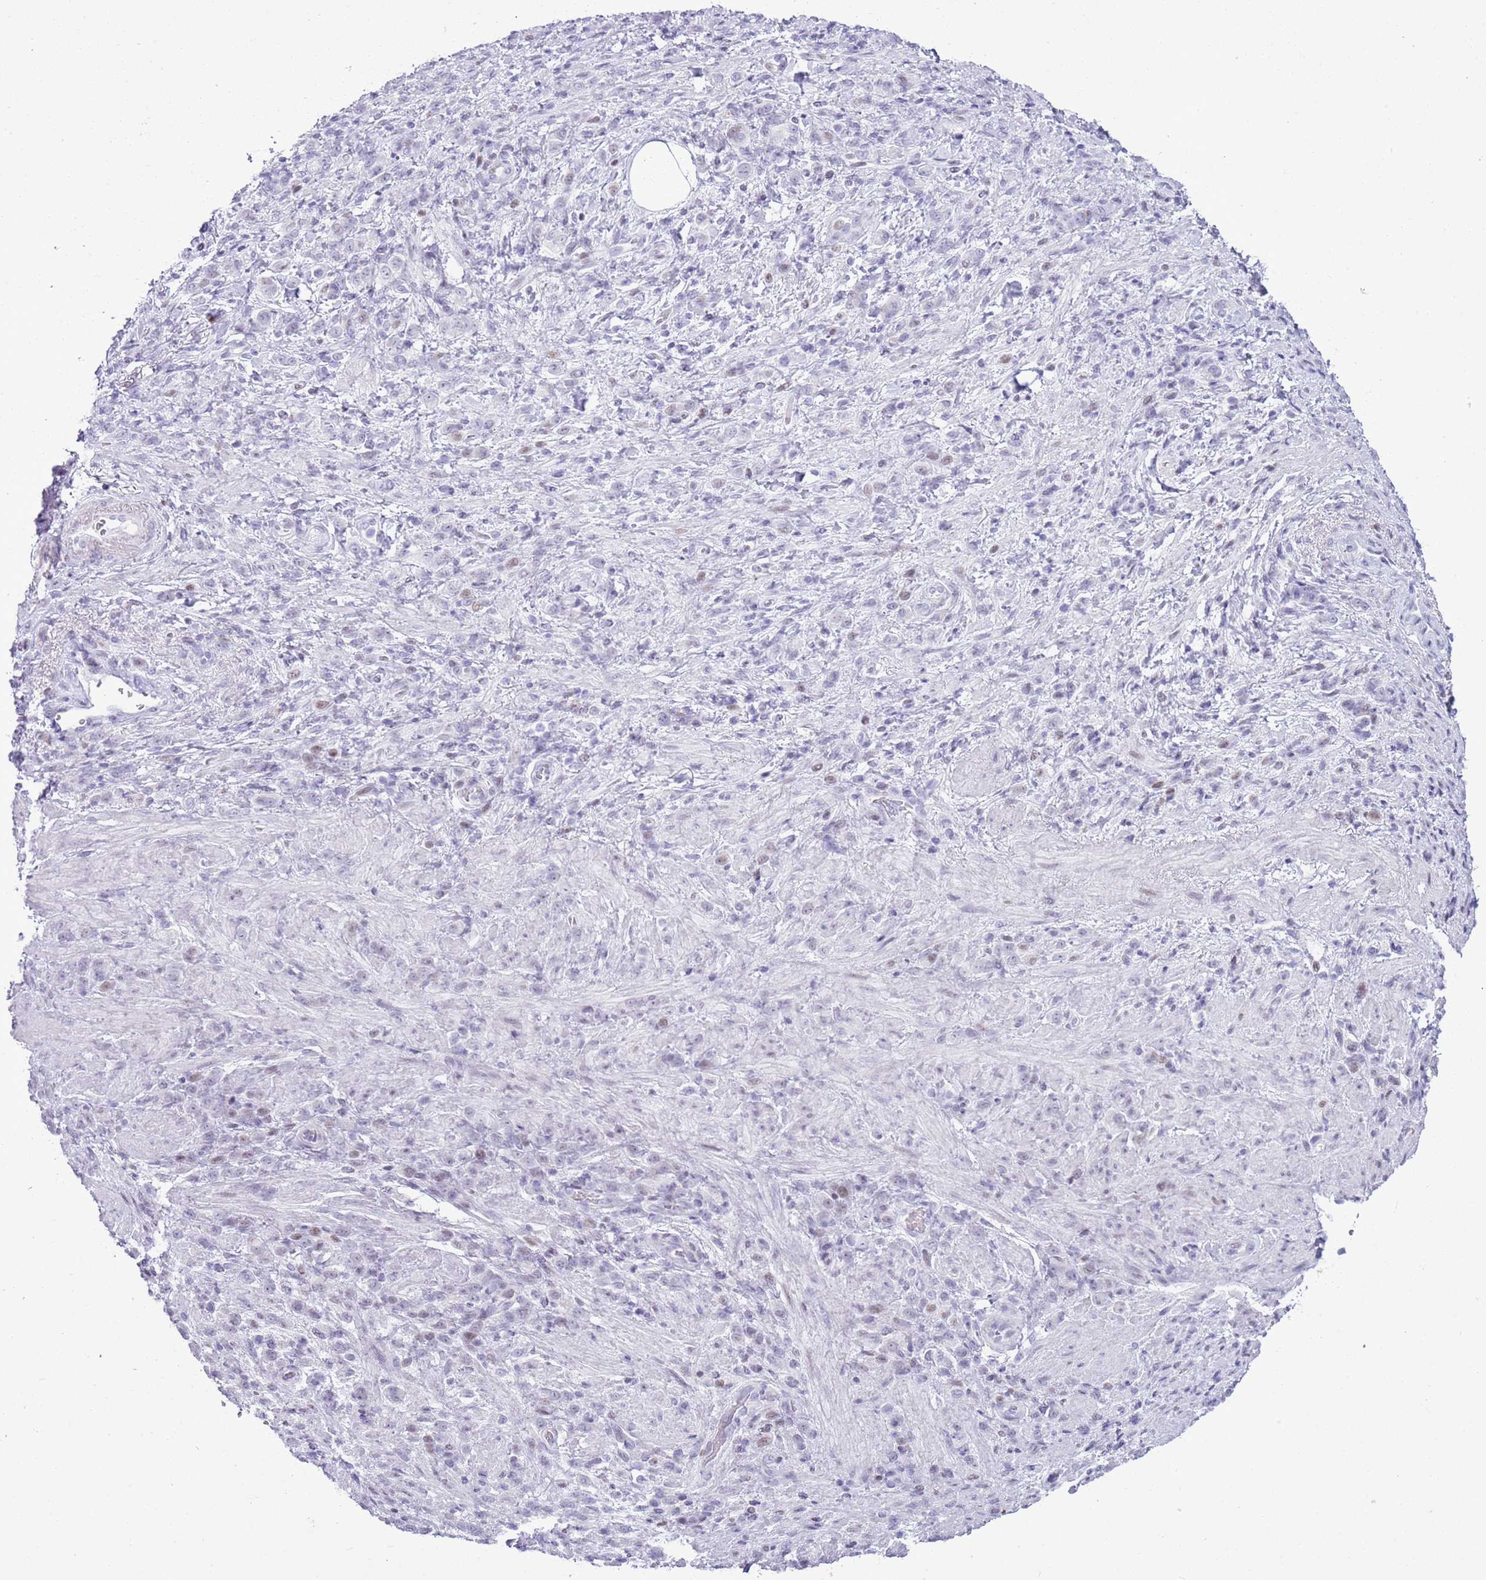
{"staining": {"intensity": "negative", "quantity": "none", "location": "none"}, "tissue": "stomach cancer", "cell_type": "Tumor cells", "image_type": "cancer", "snomed": [{"axis": "morphology", "description": "Adenocarcinoma, NOS"}, {"axis": "topography", "description": "Stomach"}], "caption": "High magnification brightfield microscopy of stomach cancer (adenocarcinoma) stained with DAB (brown) and counterstained with hematoxylin (blue): tumor cells show no significant positivity. (Brightfield microscopy of DAB IHC at high magnification).", "gene": "ASIP", "patient": {"sex": "male", "age": 77}}